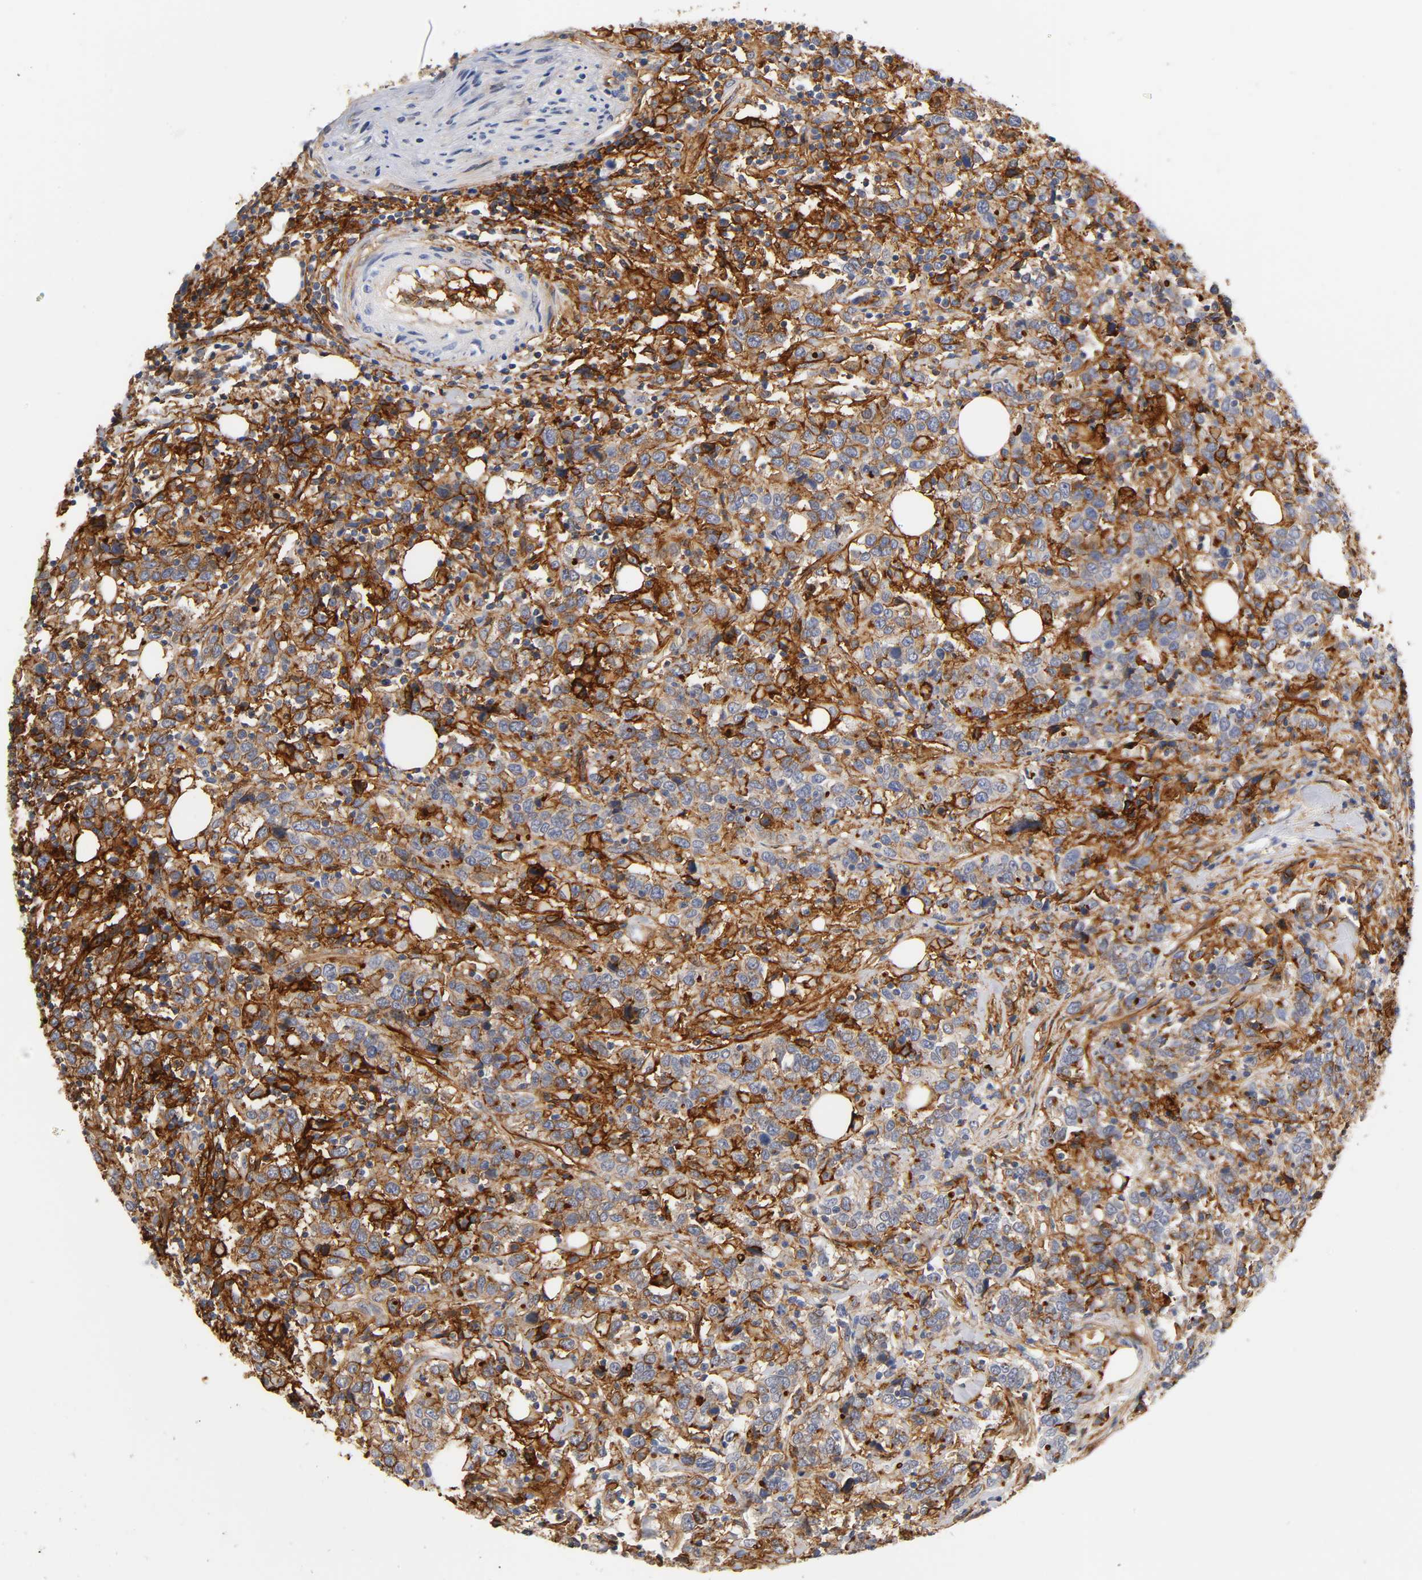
{"staining": {"intensity": "strong", "quantity": ">75%", "location": "cytoplasmic/membranous"}, "tissue": "urothelial cancer", "cell_type": "Tumor cells", "image_type": "cancer", "snomed": [{"axis": "morphology", "description": "Urothelial carcinoma, High grade"}, {"axis": "topography", "description": "Urinary bladder"}], "caption": "Human urothelial cancer stained with a protein marker demonstrates strong staining in tumor cells.", "gene": "ICAM1", "patient": {"sex": "male", "age": 61}}